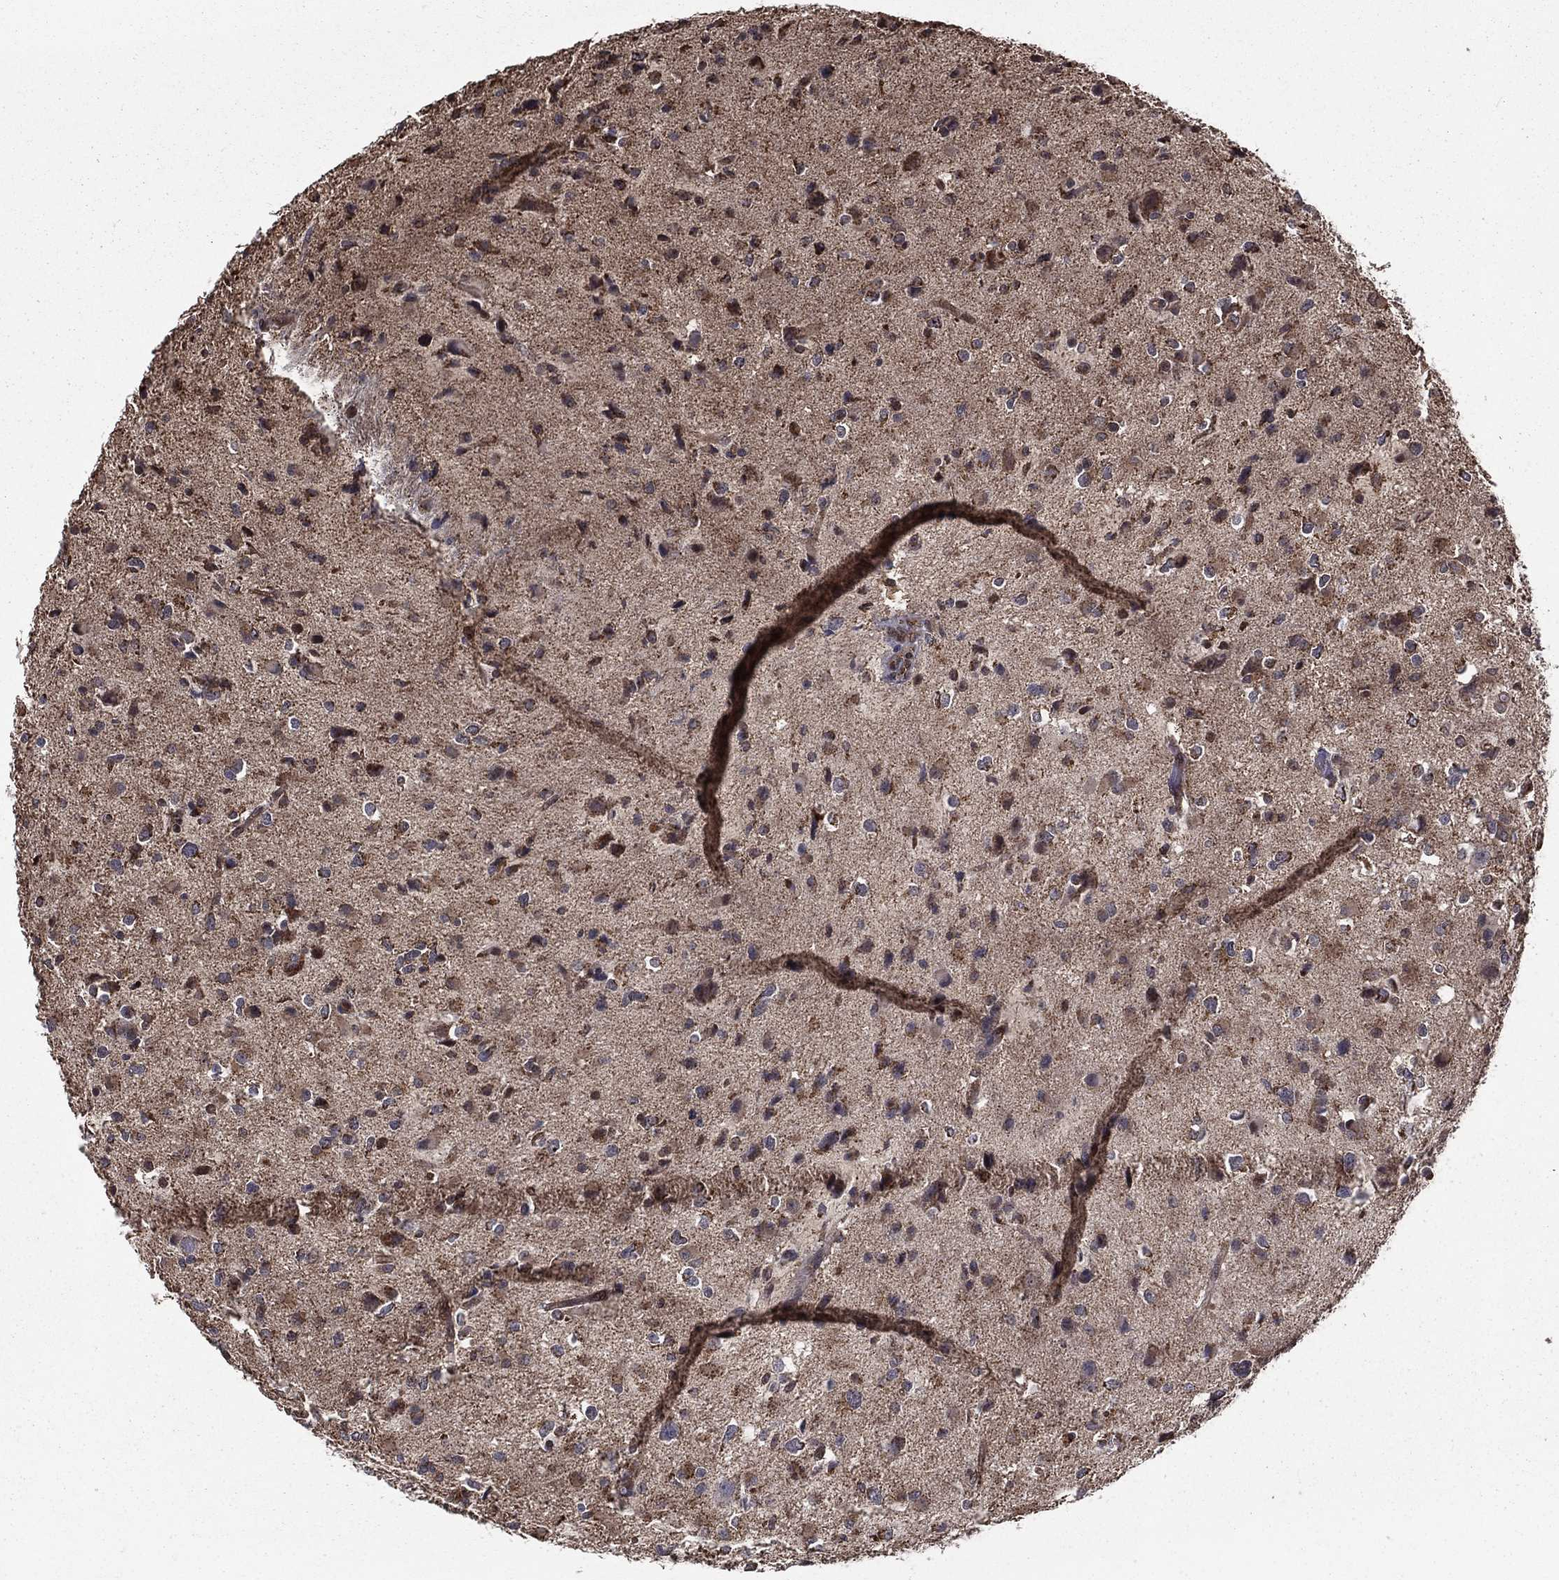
{"staining": {"intensity": "moderate", "quantity": "<25%", "location": "cytoplasmic/membranous"}, "tissue": "glioma", "cell_type": "Tumor cells", "image_type": "cancer", "snomed": [{"axis": "morphology", "description": "Glioma, malignant, Low grade"}, {"axis": "topography", "description": "Brain"}], "caption": "Protein staining displays moderate cytoplasmic/membranous staining in about <25% of tumor cells in malignant glioma (low-grade).", "gene": "RIGI", "patient": {"sex": "female", "age": 32}}